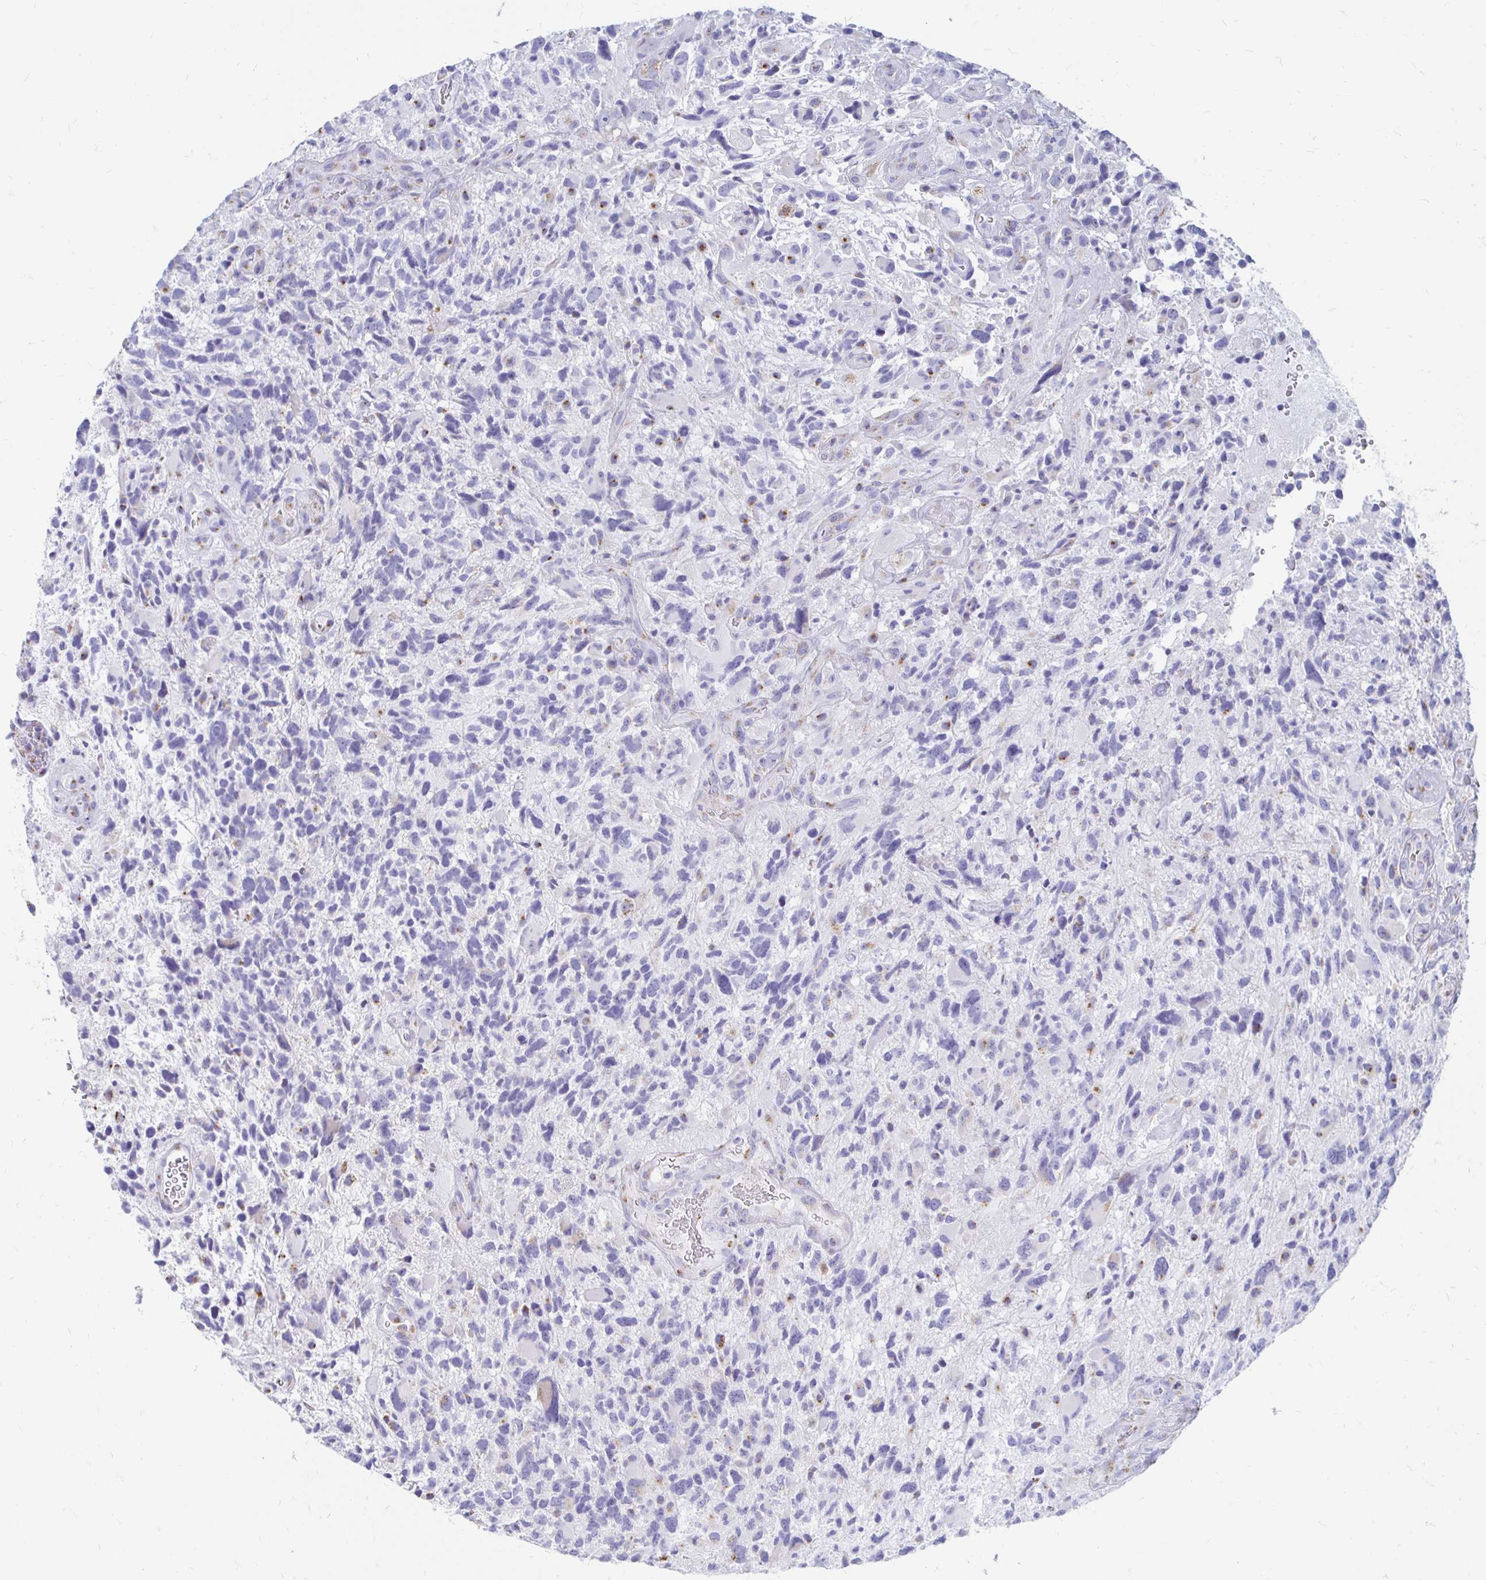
{"staining": {"intensity": "negative", "quantity": "none", "location": "none"}, "tissue": "glioma", "cell_type": "Tumor cells", "image_type": "cancer", "snomed": [{"axis": "morphology", "description": "Glioma, malignant, High grade"}, {"axis": "topography", "description": "Brain"}], "caption": "There is no significant expression in tumor cells of glioma.", "gene": "PAGE4", "patient": {"sex": "female", "age": 71}}